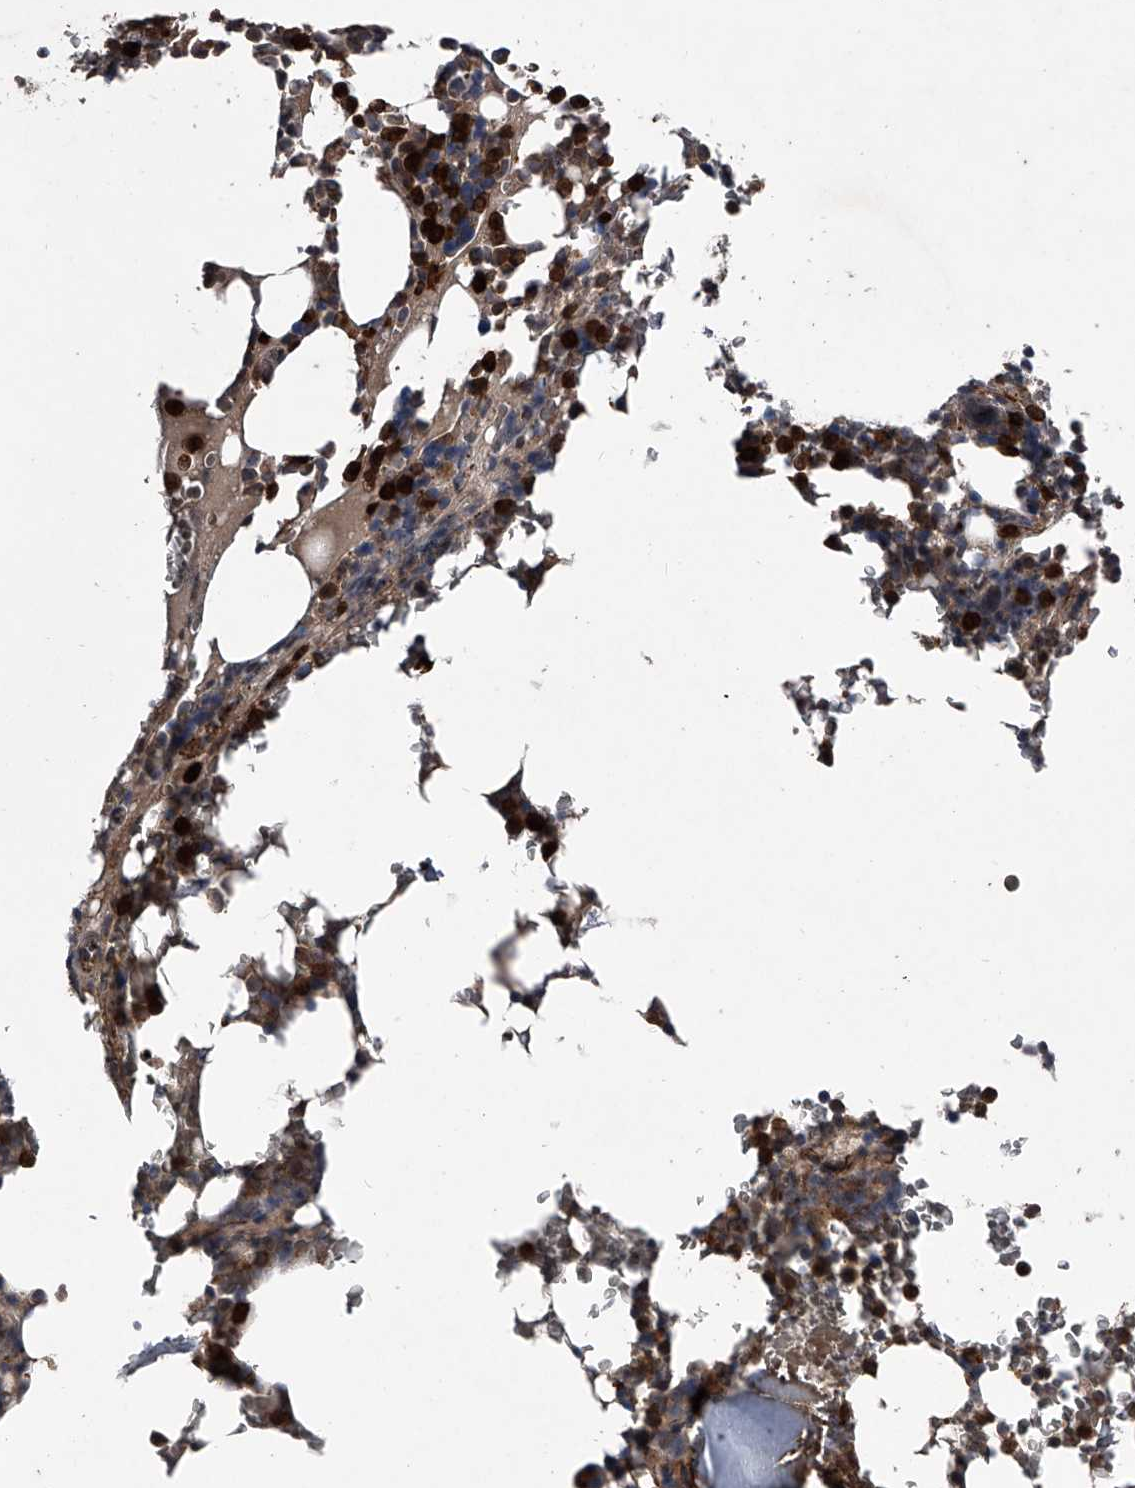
{"staining": {"intensity": "strong", "quantity": "25%-75%", "location": "cytoplasmic/membranous,nuclear"}, "tissue": "bone marrow", "cell_type": "Hematopoietic cells", "image_type": "normal", "snomed": [{"axis": "morphology", "description": "Normal tissue, NOS"}, {"axis": "topography", "description": "Bone marrow"}], "caption": "Bone marrow stained with immunohistochemistry reveals strong cytoplasmic/membranous,nuclear positivity in about 25%-75% of hematopoietic cells.", "gene": "MAPKAP1", "patient": {"sex": "male", "age": 58}}